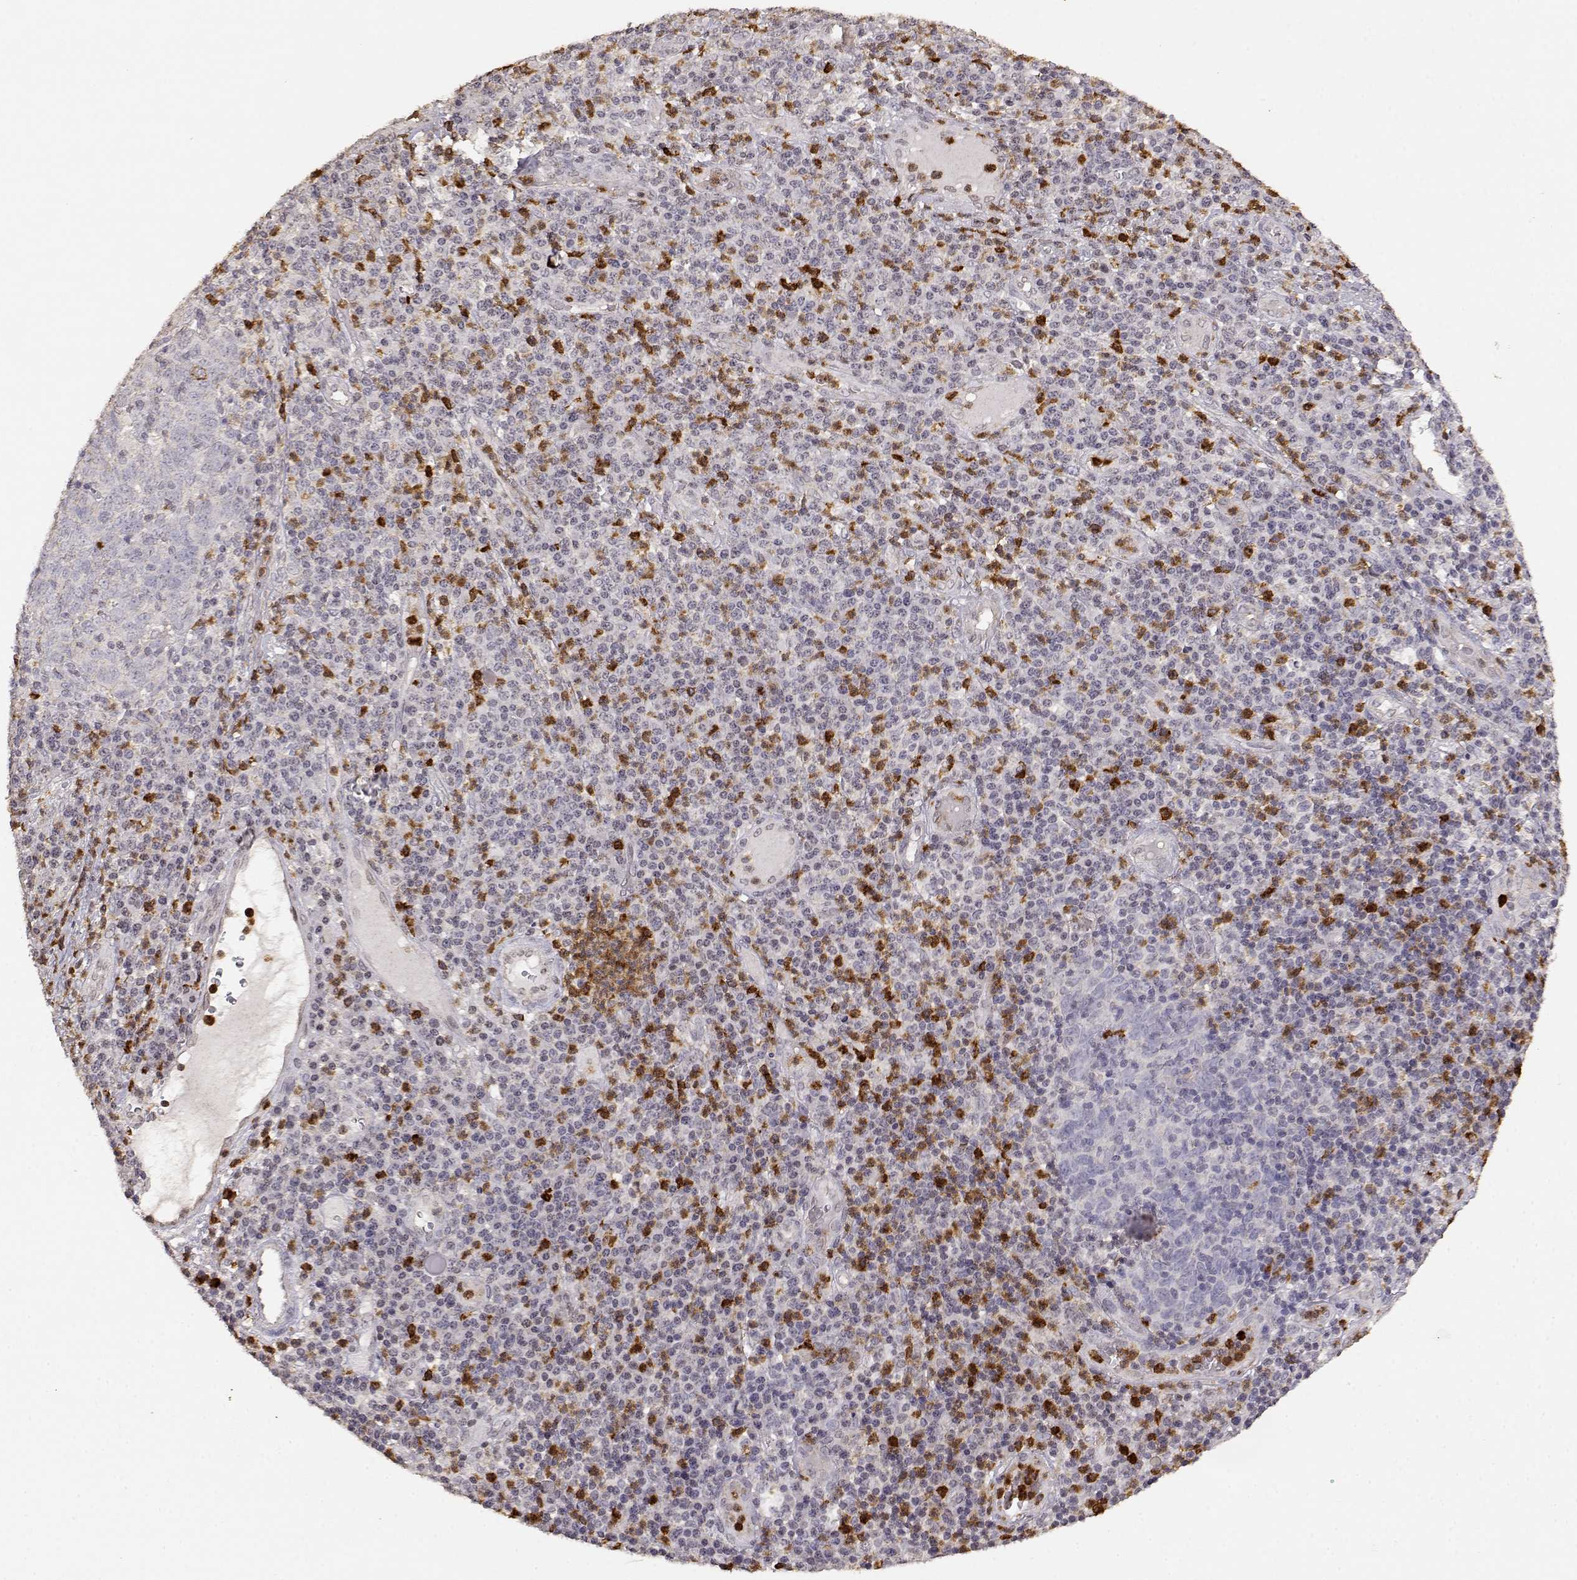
{"staining": {"intensity": "negative", "quantity": "none", "location": "none"}, "tissue": "skin cancer", "cell_type": "Tumor cells", "image_type": "cancer", "snomed": [{"axis": "morphology", "description": "Squamous cell carcinoma, NOS"}, {"axis": "topography", "description": "Skin"}, {"axis": "topography", "description": "Anal"}], "caption": "Immunohistochemistry image of neoplastic tissue: skin squamous cell carcinoma stained with DAB demonstrates no significant protein staining in tumor cells.", "gene": "TNFRSF10C", "patient": {"sex": "female", "age": 51}}